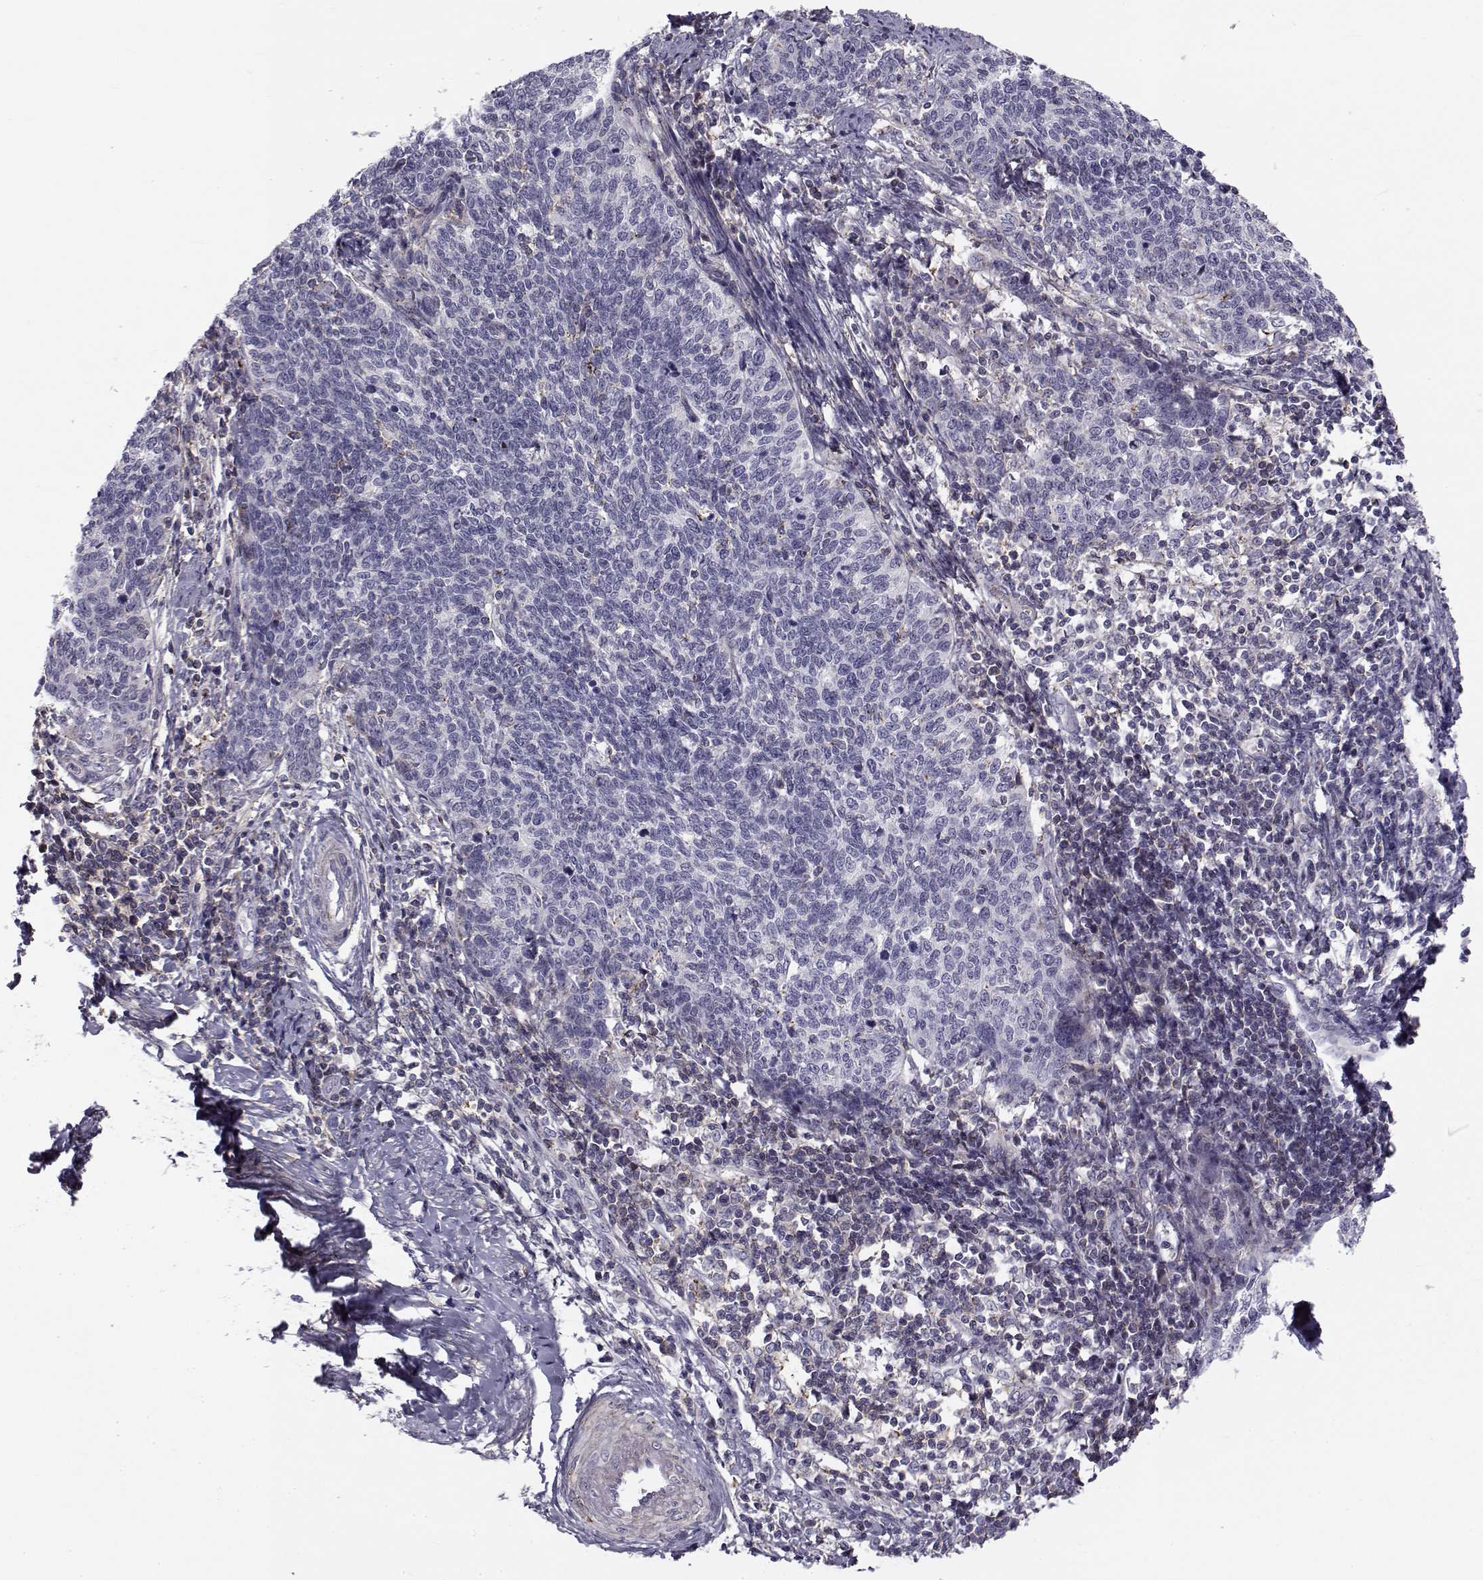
{"staining": {"intensity": "negative", "quantity": "none", "location": "none"}, "tissue": "cervical cancer", "cell_type": "Tumor cells", "image_type": "cancer", "snomed": [{"axis": "morphology", "description": "Squamous cell carcinoma, NOS"}, {"axis": "topography", "description": "Cervix"}], "caption": "Cervical squamous cell carcinoma stained for a protein using immunohistochemistry displays no staining tumor cells.", "gene": "LRRC27", "patient": {"sex": "female", "age": 39}}